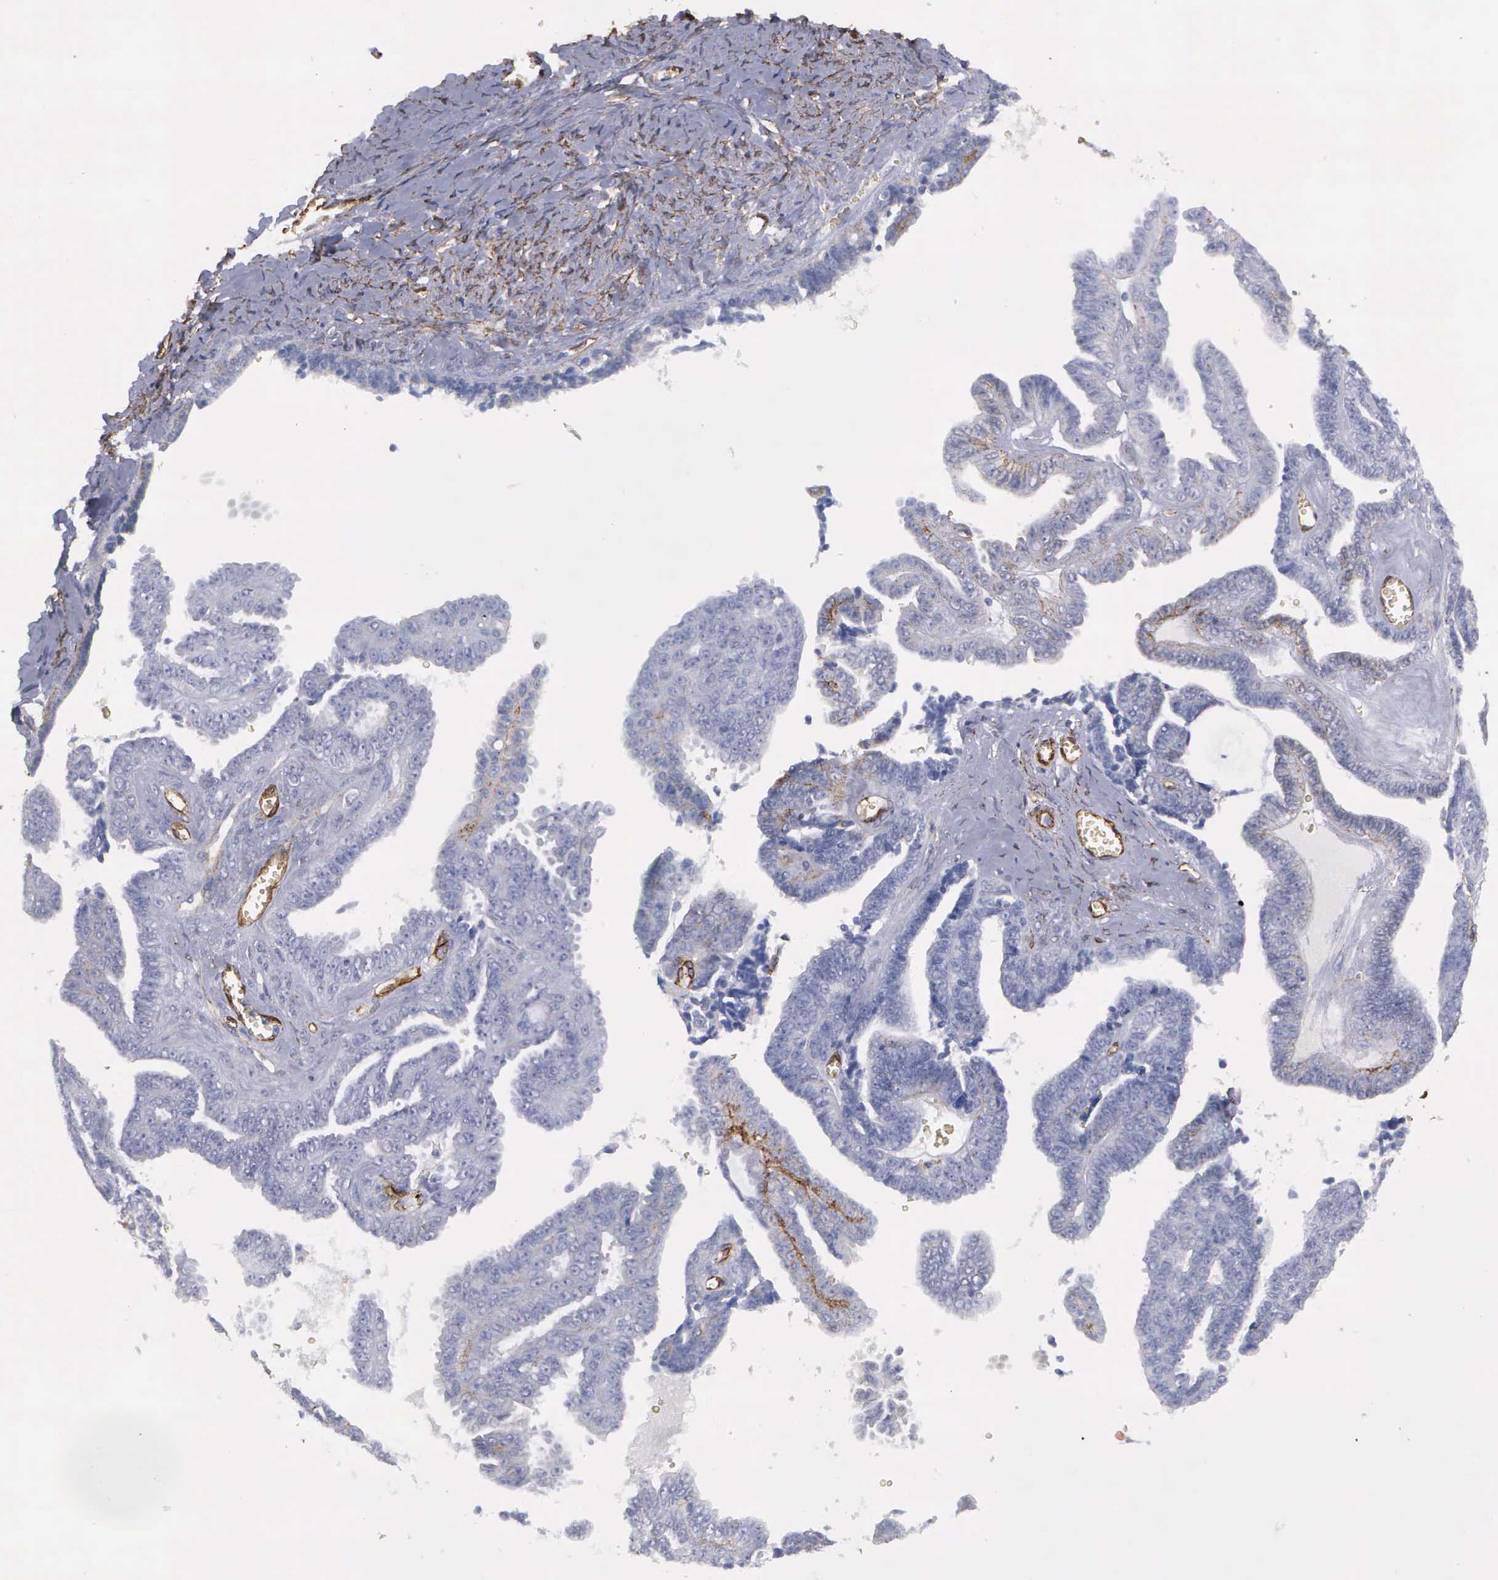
{"staining": {"intensity": "negative", "quantity": "none", "location": "none"}, "tissue": "ovarian cancer", "cell_type": "Tumor cells", "image_type": "cancer", "snomed": [{"axis": "morphology", "description": "Cystadenocarcinoma, serous, NOS"}, {"axis": "topography", "description": "Ovary"}], "caption": "High magnification brightfield microscopy of ovarian serous cystadenocarcinoma stained with DAB (3,3'-diaminobenzidine) (brown) and counterstained with hematoxylin (blue): tumor cells show no significant expression.", "gene": "MAGEB10", "patient": {"sex": "female", "age": 71}}